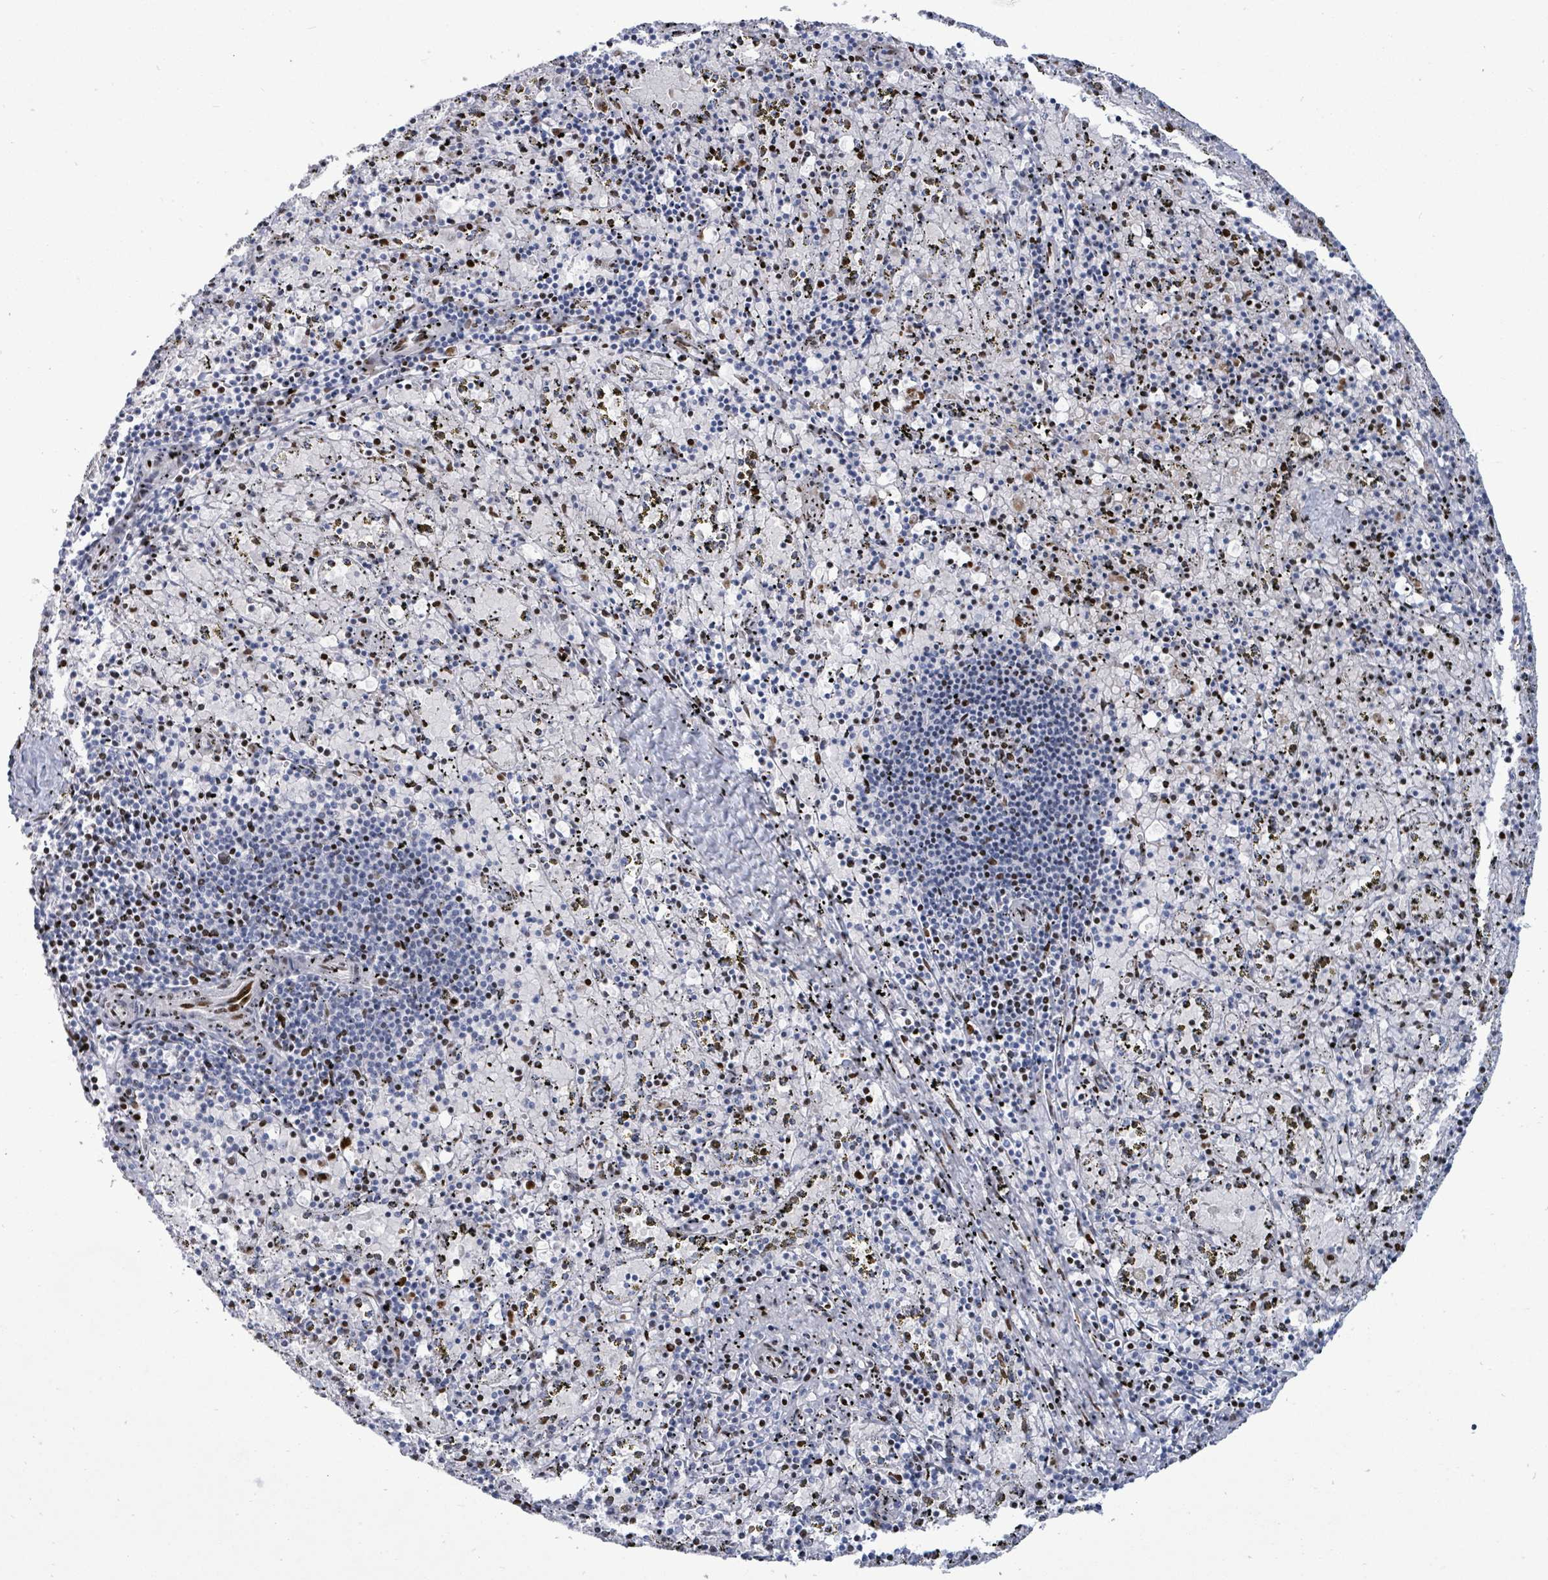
{"staining": {"intensity": "negative", "quantity": "none", "location": "none"}, "tissue": "spleen", "cell_type": "Cells in red pulp", "image_type": "normal", "snomed": [{"axis": "morphology", "description": "Normal tissue, NOS"}, {"axis": "topography", "description": "Spleen"}], "caption": "Immunohistochemical staining of normal spleen shows no significant staining in cells in red pulp.", "gene": "MALL", "patient": {"sex": "male", "age": 11}}